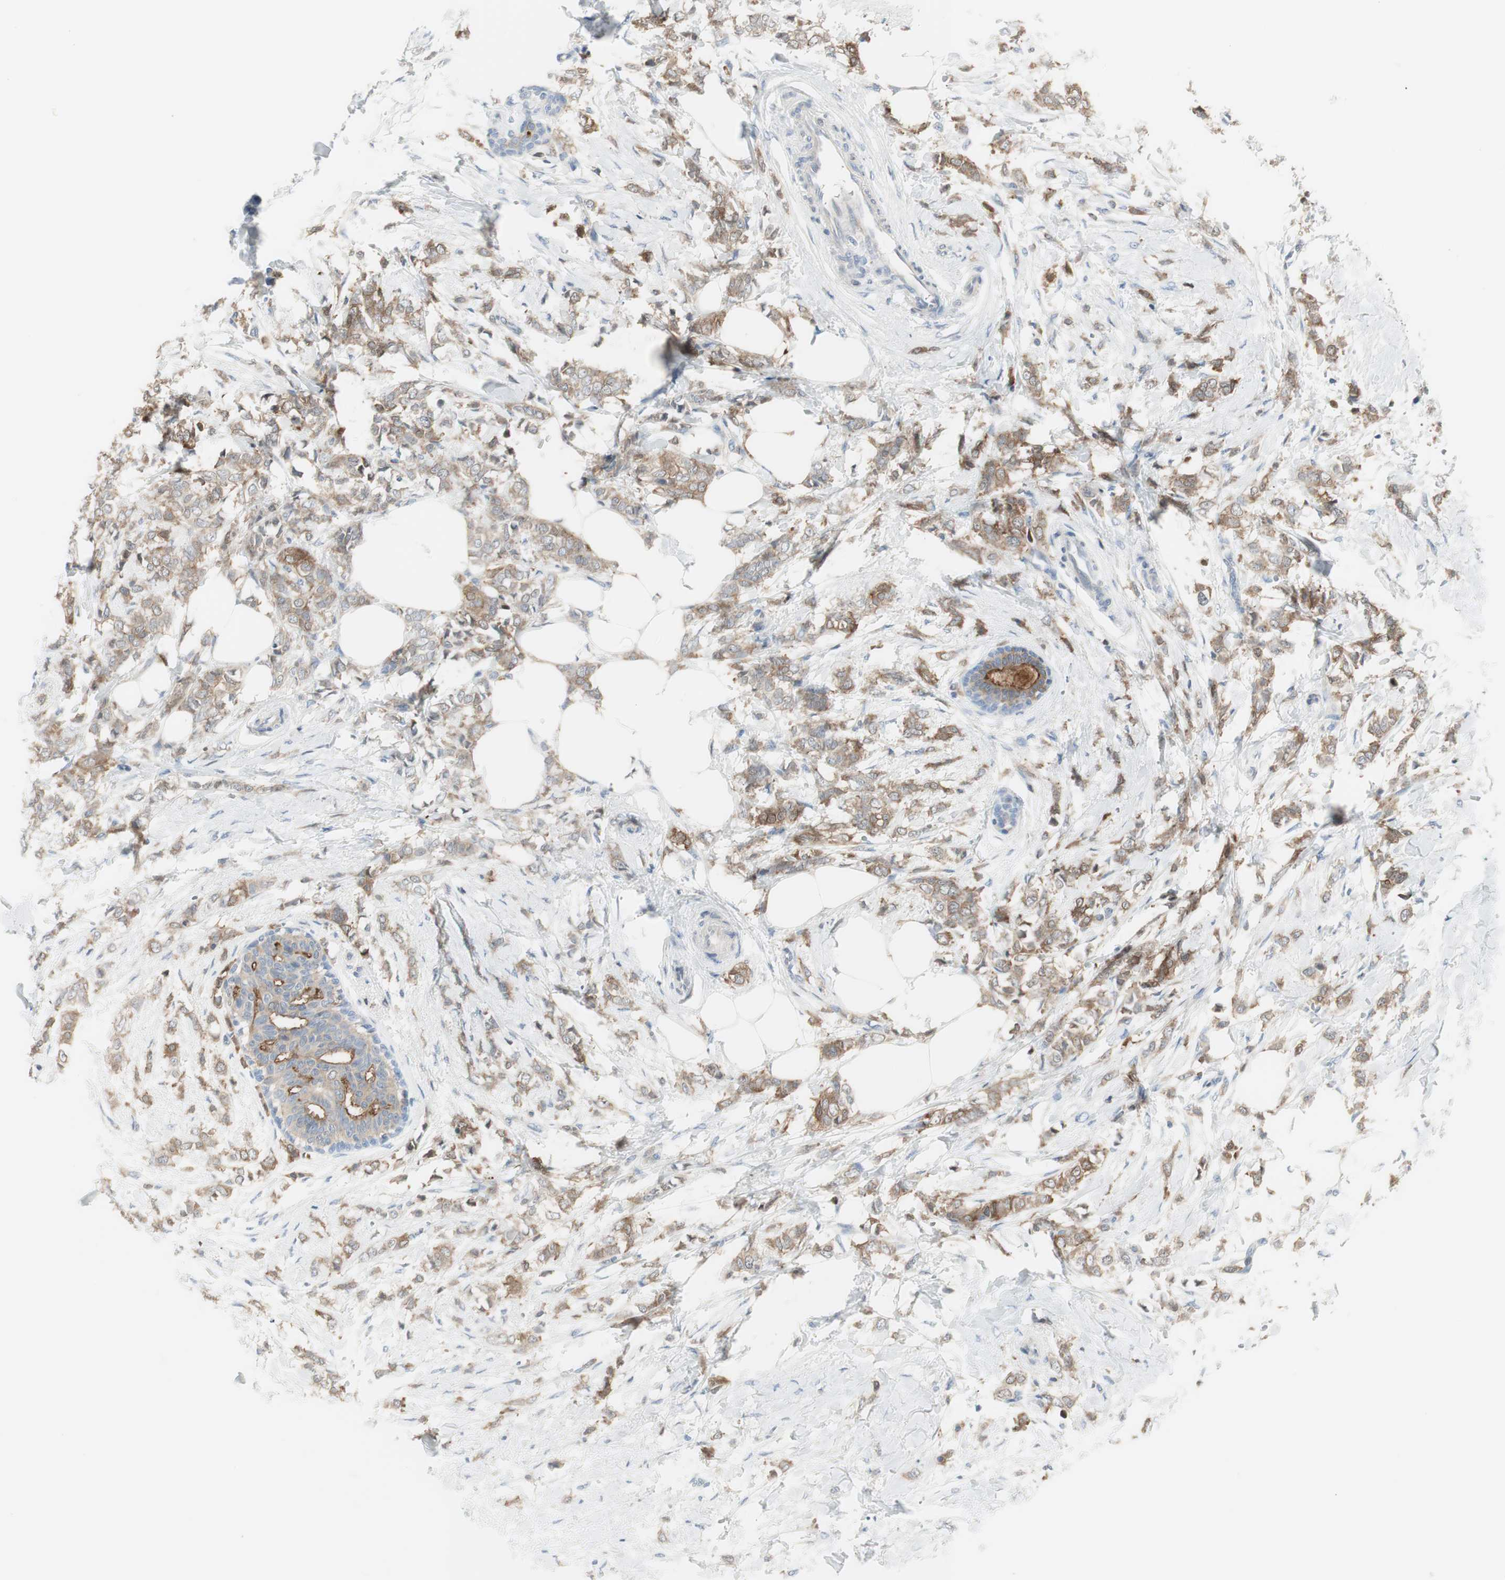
{"staining": {"intensity": "moderate", "quantity": ">75%", "location": "cytoplasmic/membranous"}, "tissue": "breast cancer", "cell_type": "Tumor cells", "image_type": "cancer", "snomed": [{"axis": "morphology", "description": "Lobular carcinoma, in situ"}, {"axis": "morphology", "description": "Lobular carcinoma"}, {"axis": "topography", "description": "Breast"}], "caption": "A medium amount of moderate cytoplasmic/membranous positivity is present in about >75% of tumor cells in breast lobular carcinoma in situ tissue.", "gene": "SLC9A3R1", "patient": {"sex": "female", "age": 41}}